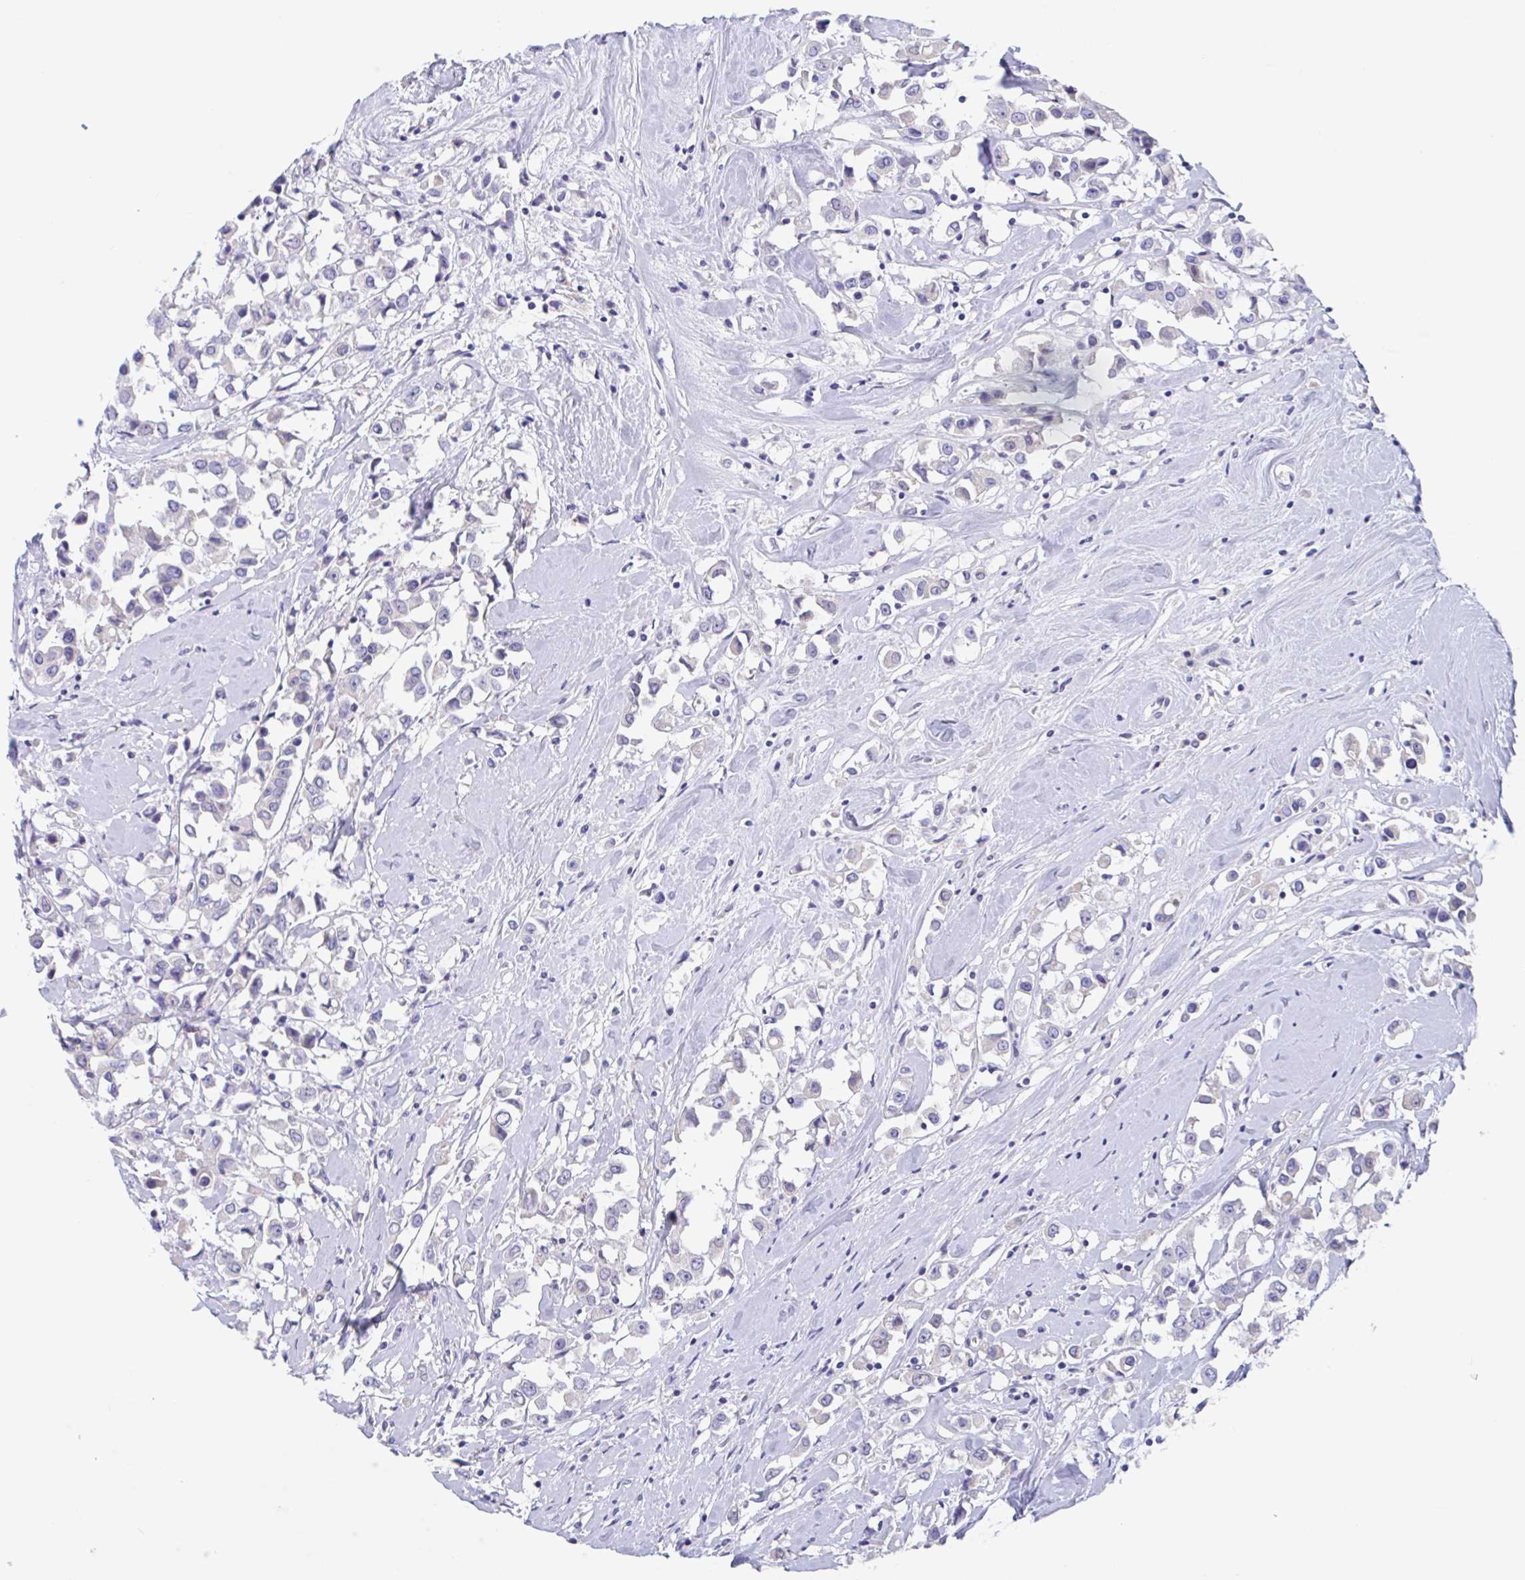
{"staining": {"intensity": "negative", "quantity": "none", "location": "none"}, "tissue": "breast cancer", "cell_type": "Tumor cells", "image_type": "cancer", "snomed": [{"axis": "morphology", "description": "Duct carcinoma"}, {"axis": "topography", "description": "Breast"}], "caption": "Immunohistochemistry of human invasive ductal carcinoma (breast) shows no staining in tumor cells.", "gene": "ZNHIT2", "patient": {"sex": "female", "age": 61}}